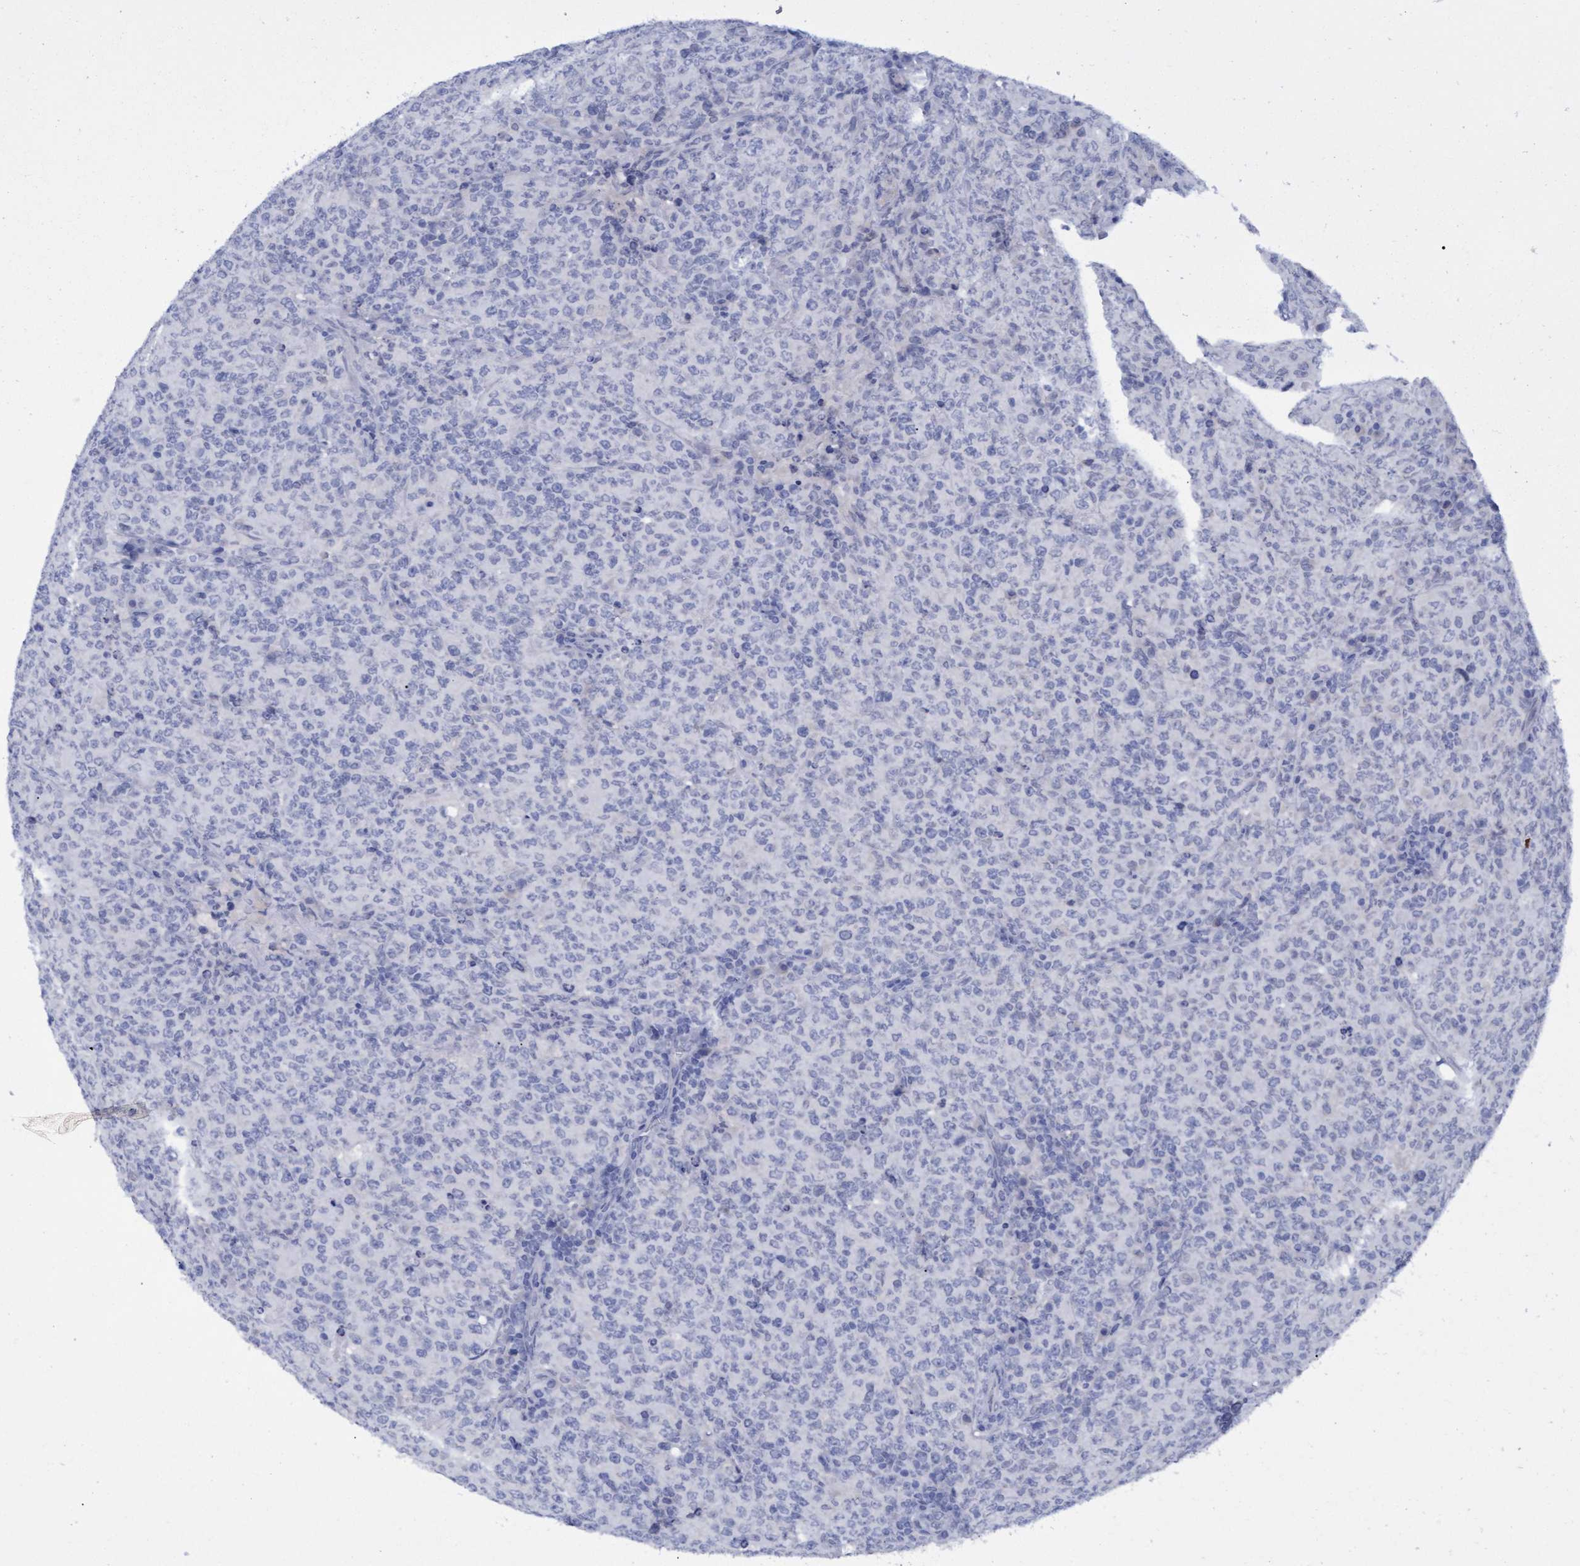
{"staining": {"intensity": "negative", "quantity": "none", "location": "none"}, "tissue": "lymphoma", "cell_type": "Tumor cells", "image_type": "cancer", "snomed": [{"axis": "morphology", "description": "Malignant lymphoma, non-Hodgkin's type, High grade"}, {"axis": "topography", "description": "Tonsil"}], "caption": "An immunohistochemistry photomicrograph of high-grade malignant lymphoma, non-Hodgkin's type is shown. There is no staining in tumor cells of high-grade malignant lymphoma, non-Hodgkin's type.", "gene": "SSTR3", "patient": {"sex": "female", "age": 36}}